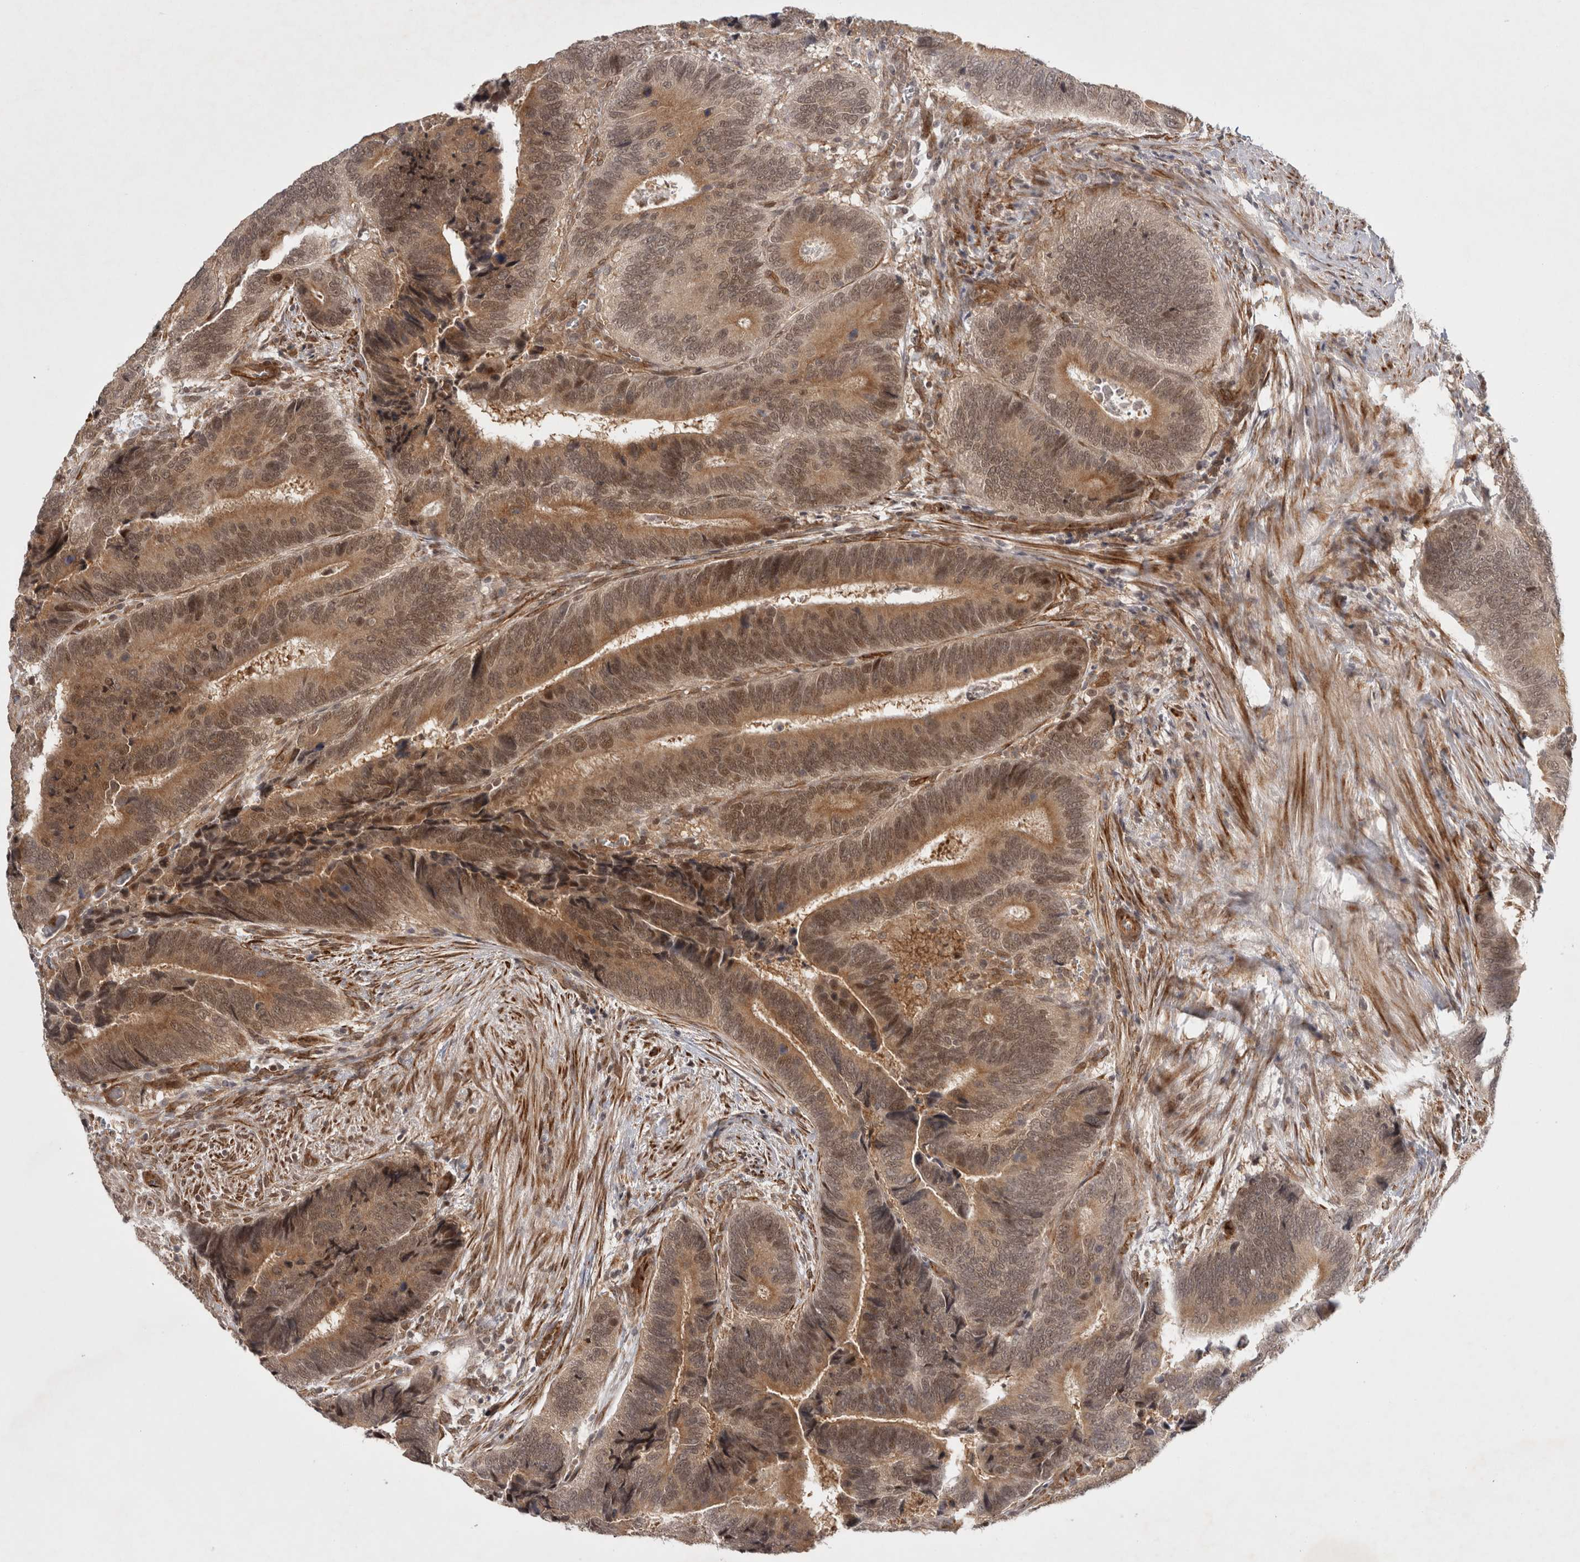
{"staining": {"intensity": "moderate", "quantity": ">75%", "location": "cytoplasmic/membranous,nuclear"}, "tissue": "colorectal cancer", "cell_type": "Tumor cells", "image_type": "cancer", "snomed": [{"axis": "morphology", "description": "Inflammation, NOS"}, {"axis": "morphology", "description": "Adenocarcinoma, NOS"}, {"axis": "topography", "description": "Colon"}], "caption": "A photomicrograph of human colorectal adenocarcinoma stained for a protein reveals moderate cytoplasmic/membranous and nuclear brown staining in tumor cells.", "gene": "ZNF318", "patient": {"sex": "male", "age": 72}}